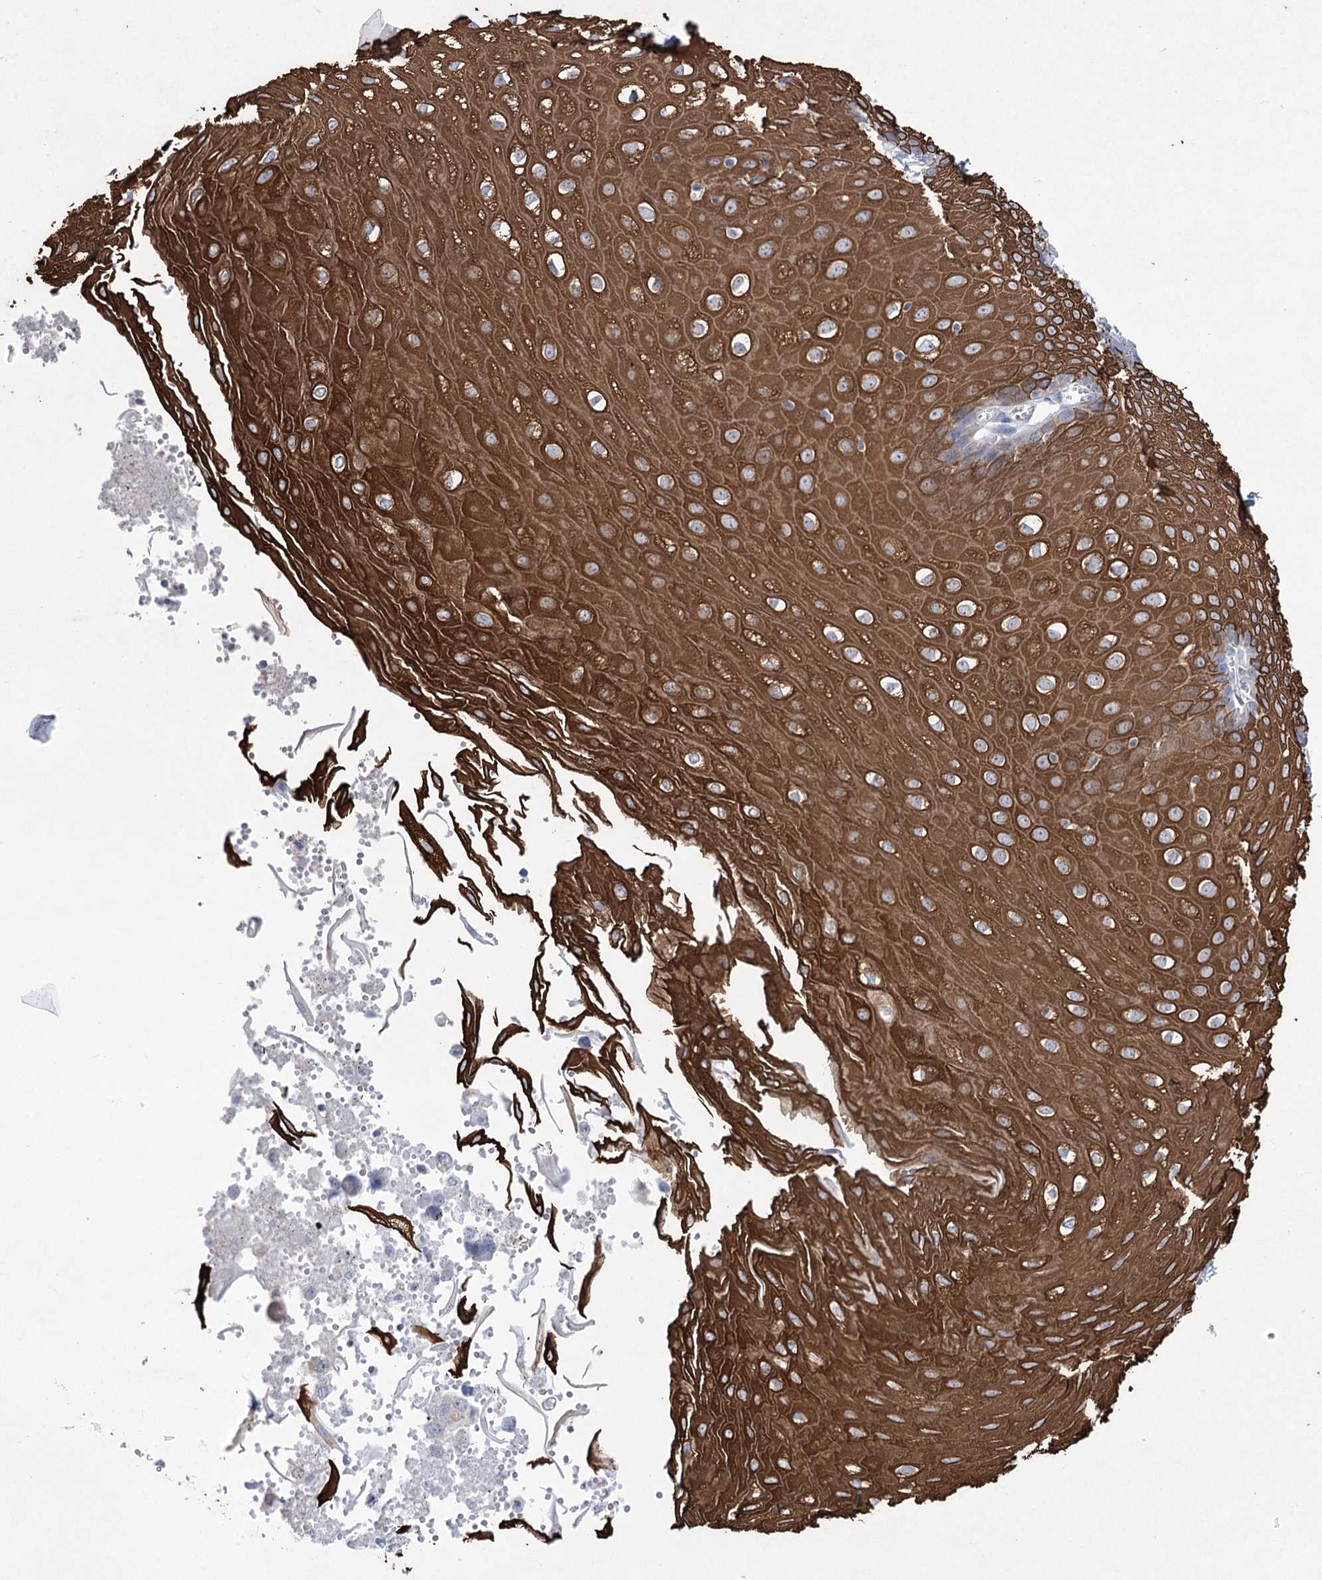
{"staining": {"intensity": "strong", "quantity": "25%-75%", "location": "cytoplasmic/membranous"}, "tissue": "esophagus", "cell_type": "Squamous epithelial cells", "image_type": "normal", "snomed": [{"axis": "morphology", "description": "Normal tissue, NOS"}, {"axis": "topography", "description": "Esophagus"}], "caption": "Immunohistochemical staining of benign esophagus displays high levels of strong cytoplasmic/membranous staining in approximately 25%-75% of squamous epithelial cells. (DAB (3,3'-diaminobenzidine) = brown stain, brightfield microscopy at high magnification).", "gene": "CCDC88A", "patient": {"sex": "male", "age": 60}}